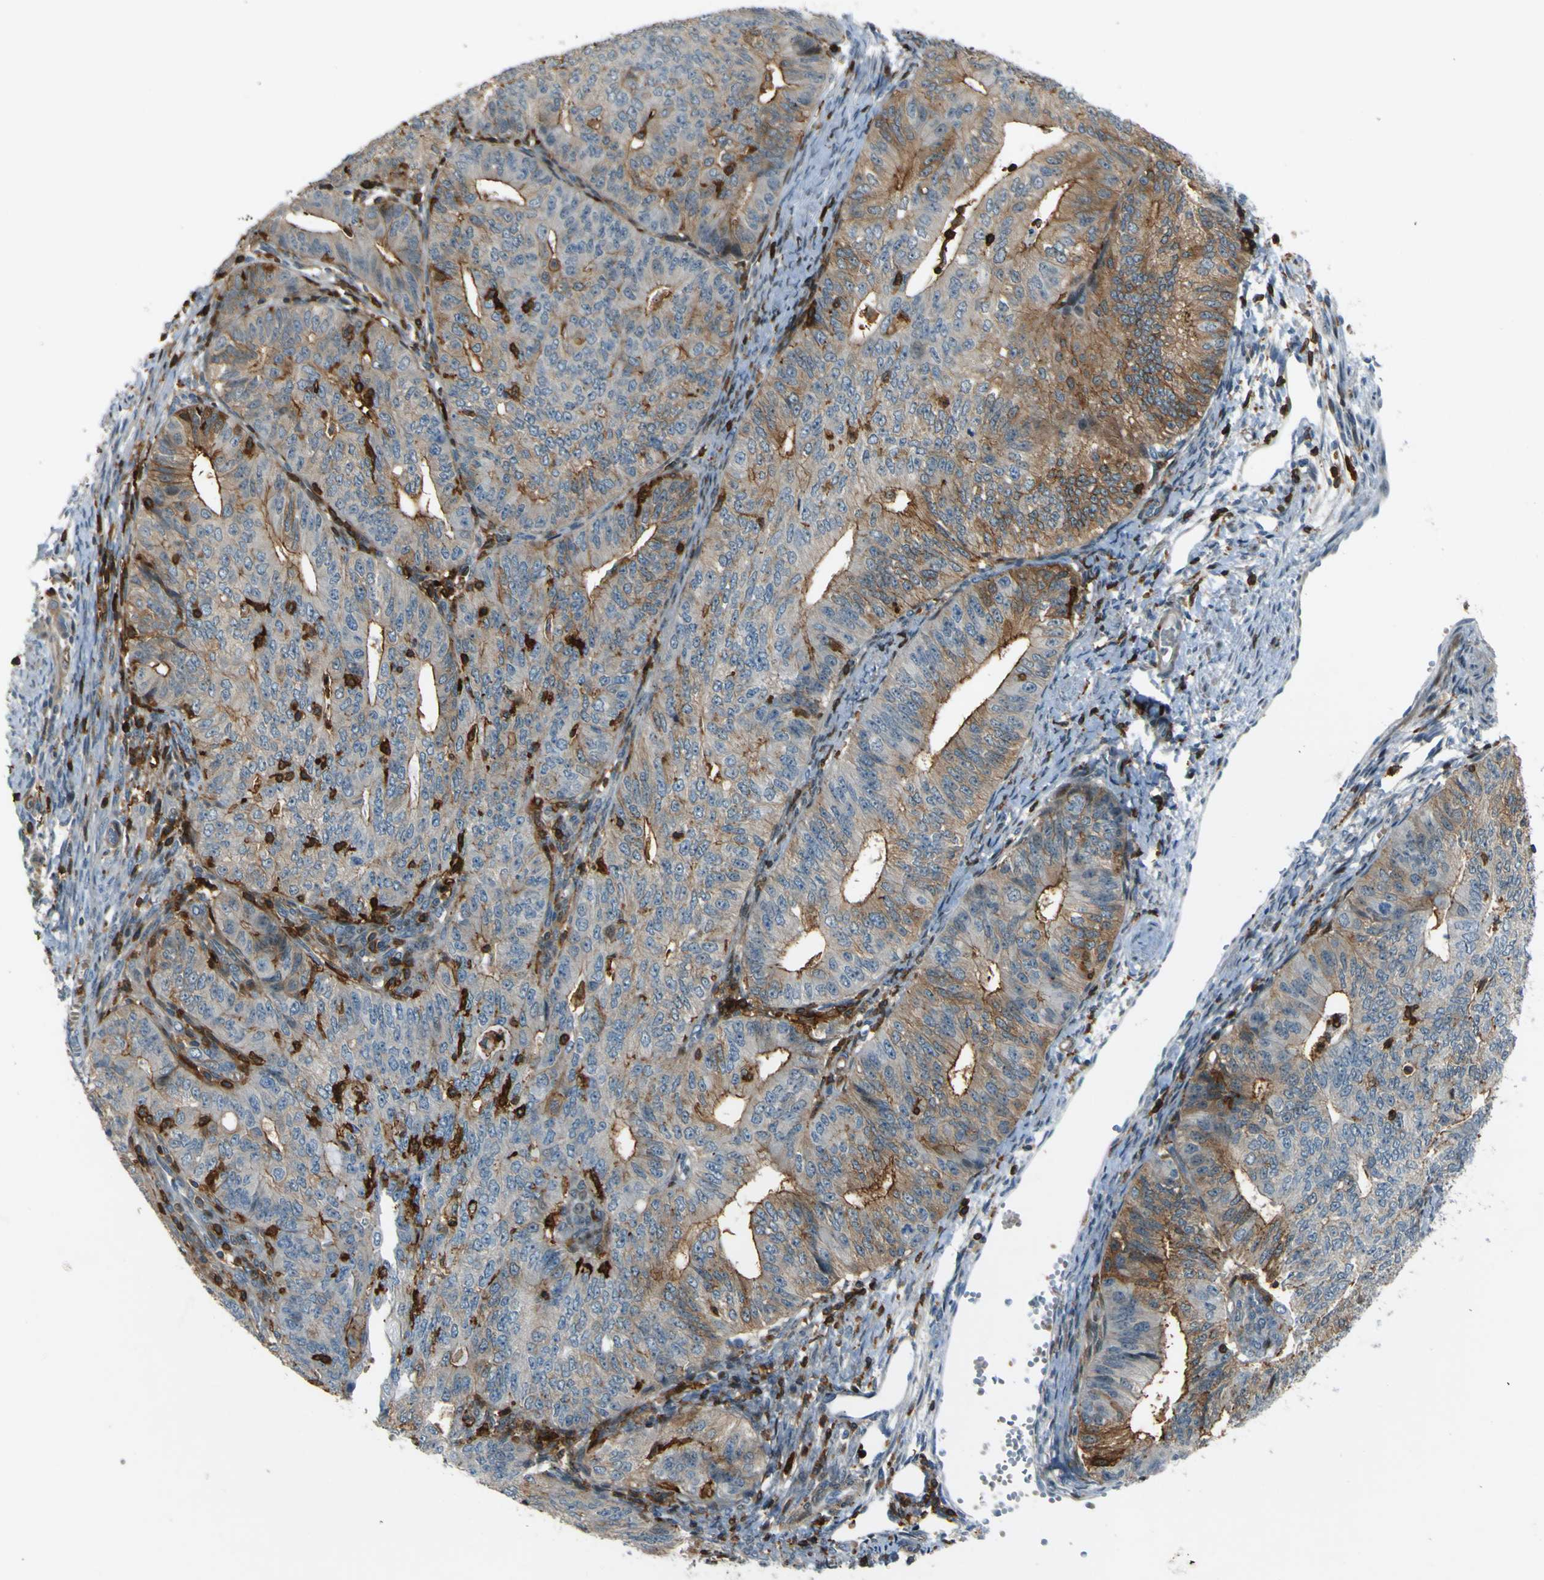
{"staining": {"intensity": "moderate", "quantity": "<25%", "location": "cytoplasmic/membranous"}, "tissue": "endometrial cancer", "cell_type": "Tumor cells", "image_type": "cancer", "snomed": [{"axis": "morphology", "description": "Adenocarcinoma, NOS"}, {"axis": "topography", "description": "Endometrium"}], "caption": "Immunohistochemistry (IHC) staining of endometrial cancer, which exhibits low levels of moderate cytoplasmic/membranous positivity in approximately <25% of tumor cells indicating moderate cytoplasmic/membranous protein positivity. The staining was performed using DAB (3,3'-diaminobenzidine) (brown) for protein detection and nuclei were counterstained in hematoxylin (blue).", "gene": "PCDHB5", "patient": {"sex": "female", "age": 32}}